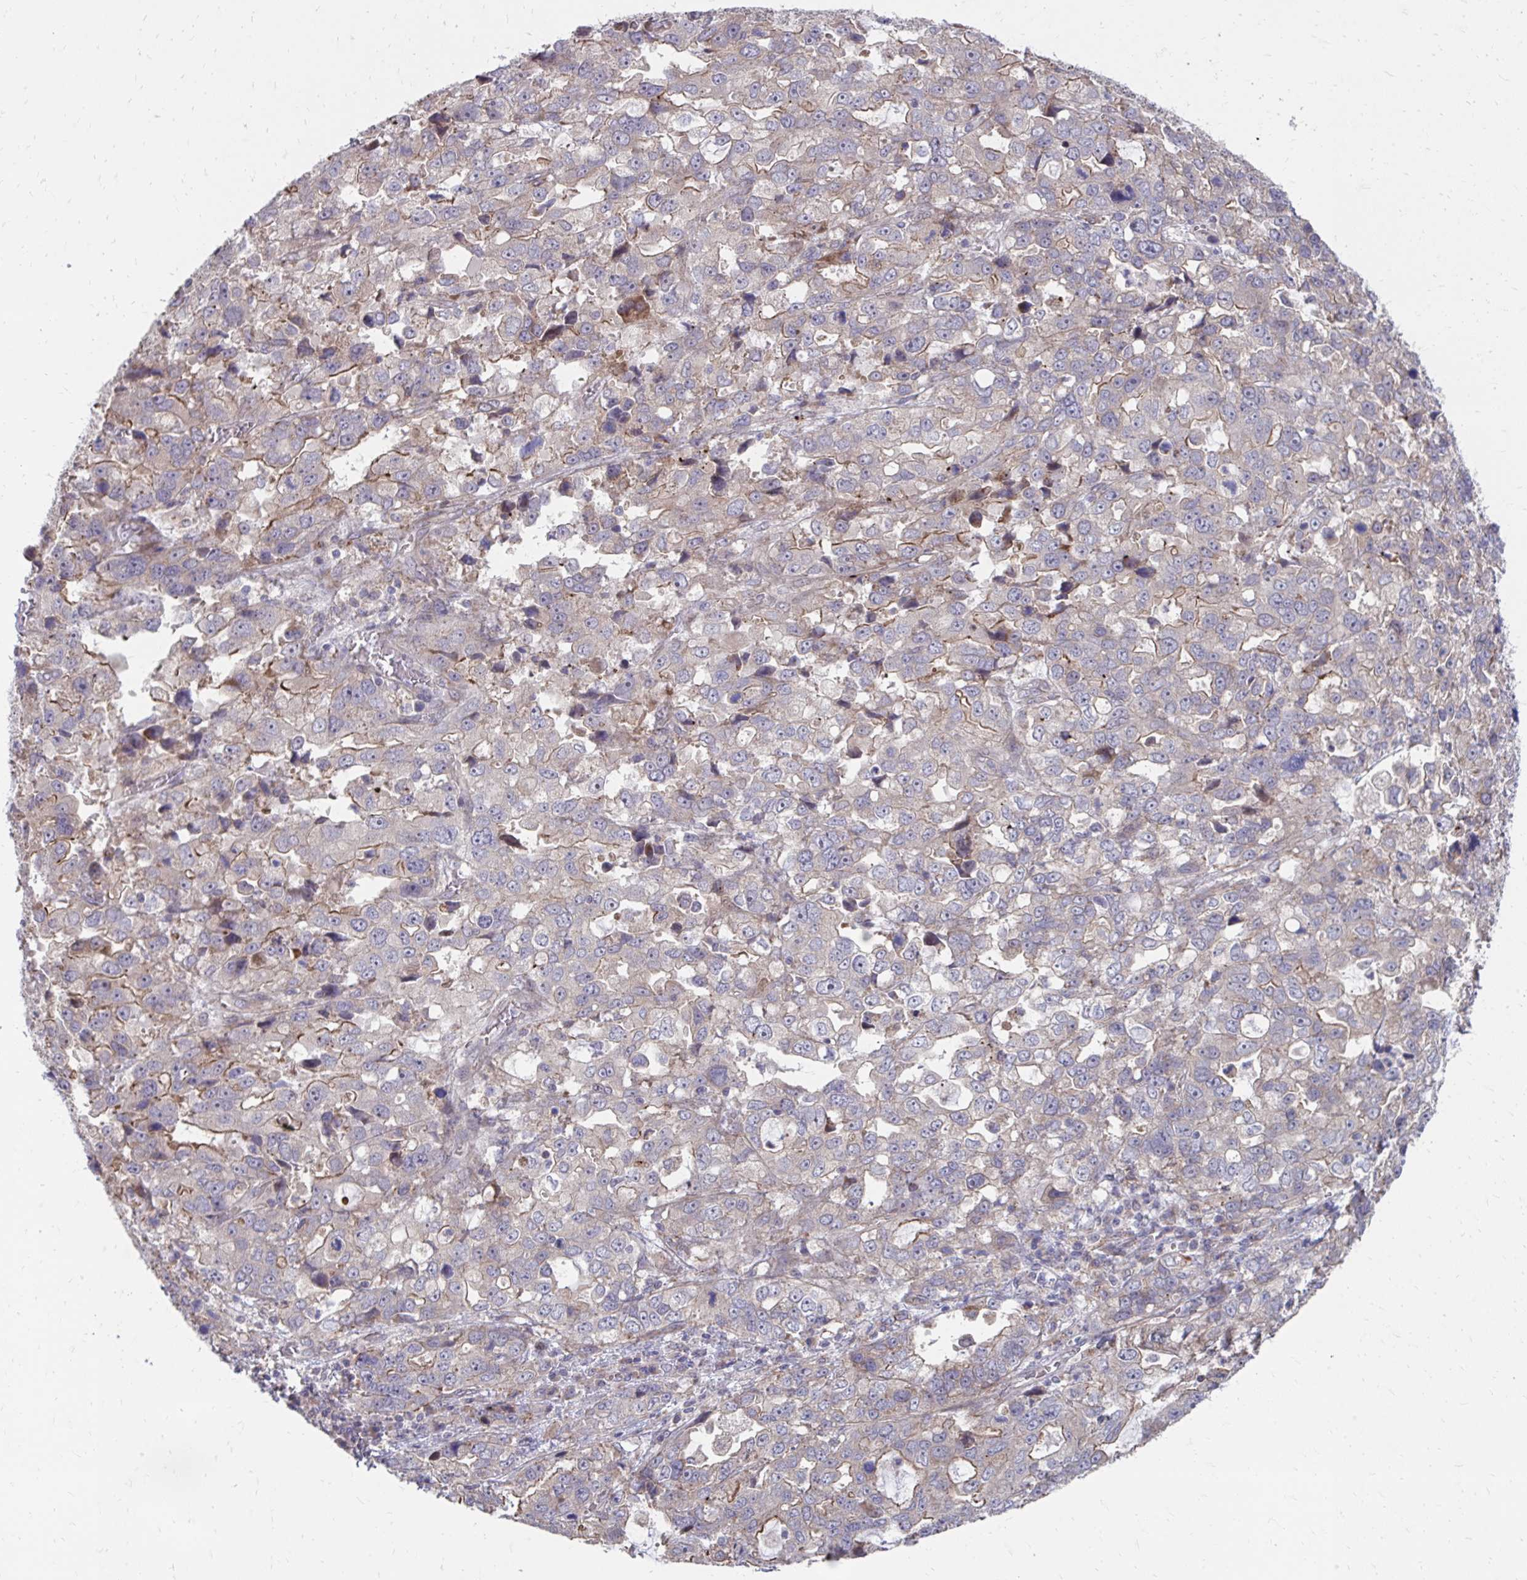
{"staining": {"intensity": "moderate", "quantity": "<25%", "location": "cytoplasmic/membranous"}, "tissue": "stomach cancer", "cell_type": "Tumor cells", "image_type": "cancer", "snomed": [{"axis": "morphology", "description": "Adenocarcinoma, NOS"}, {"axis": "topography", "description": "Stomach, upper"}], "caption": "Immunohistochemical staining of human stomach cancer shows low levels of moderate cytoplasmic/membranous positivity in about <25% of tumor cells. (DAB (3,3'-diaminobenzidine) IHC with brightfield microscopy, high magnification).", "gene": "ITPR2", "patient": {"sex": "female", "age": 81}}